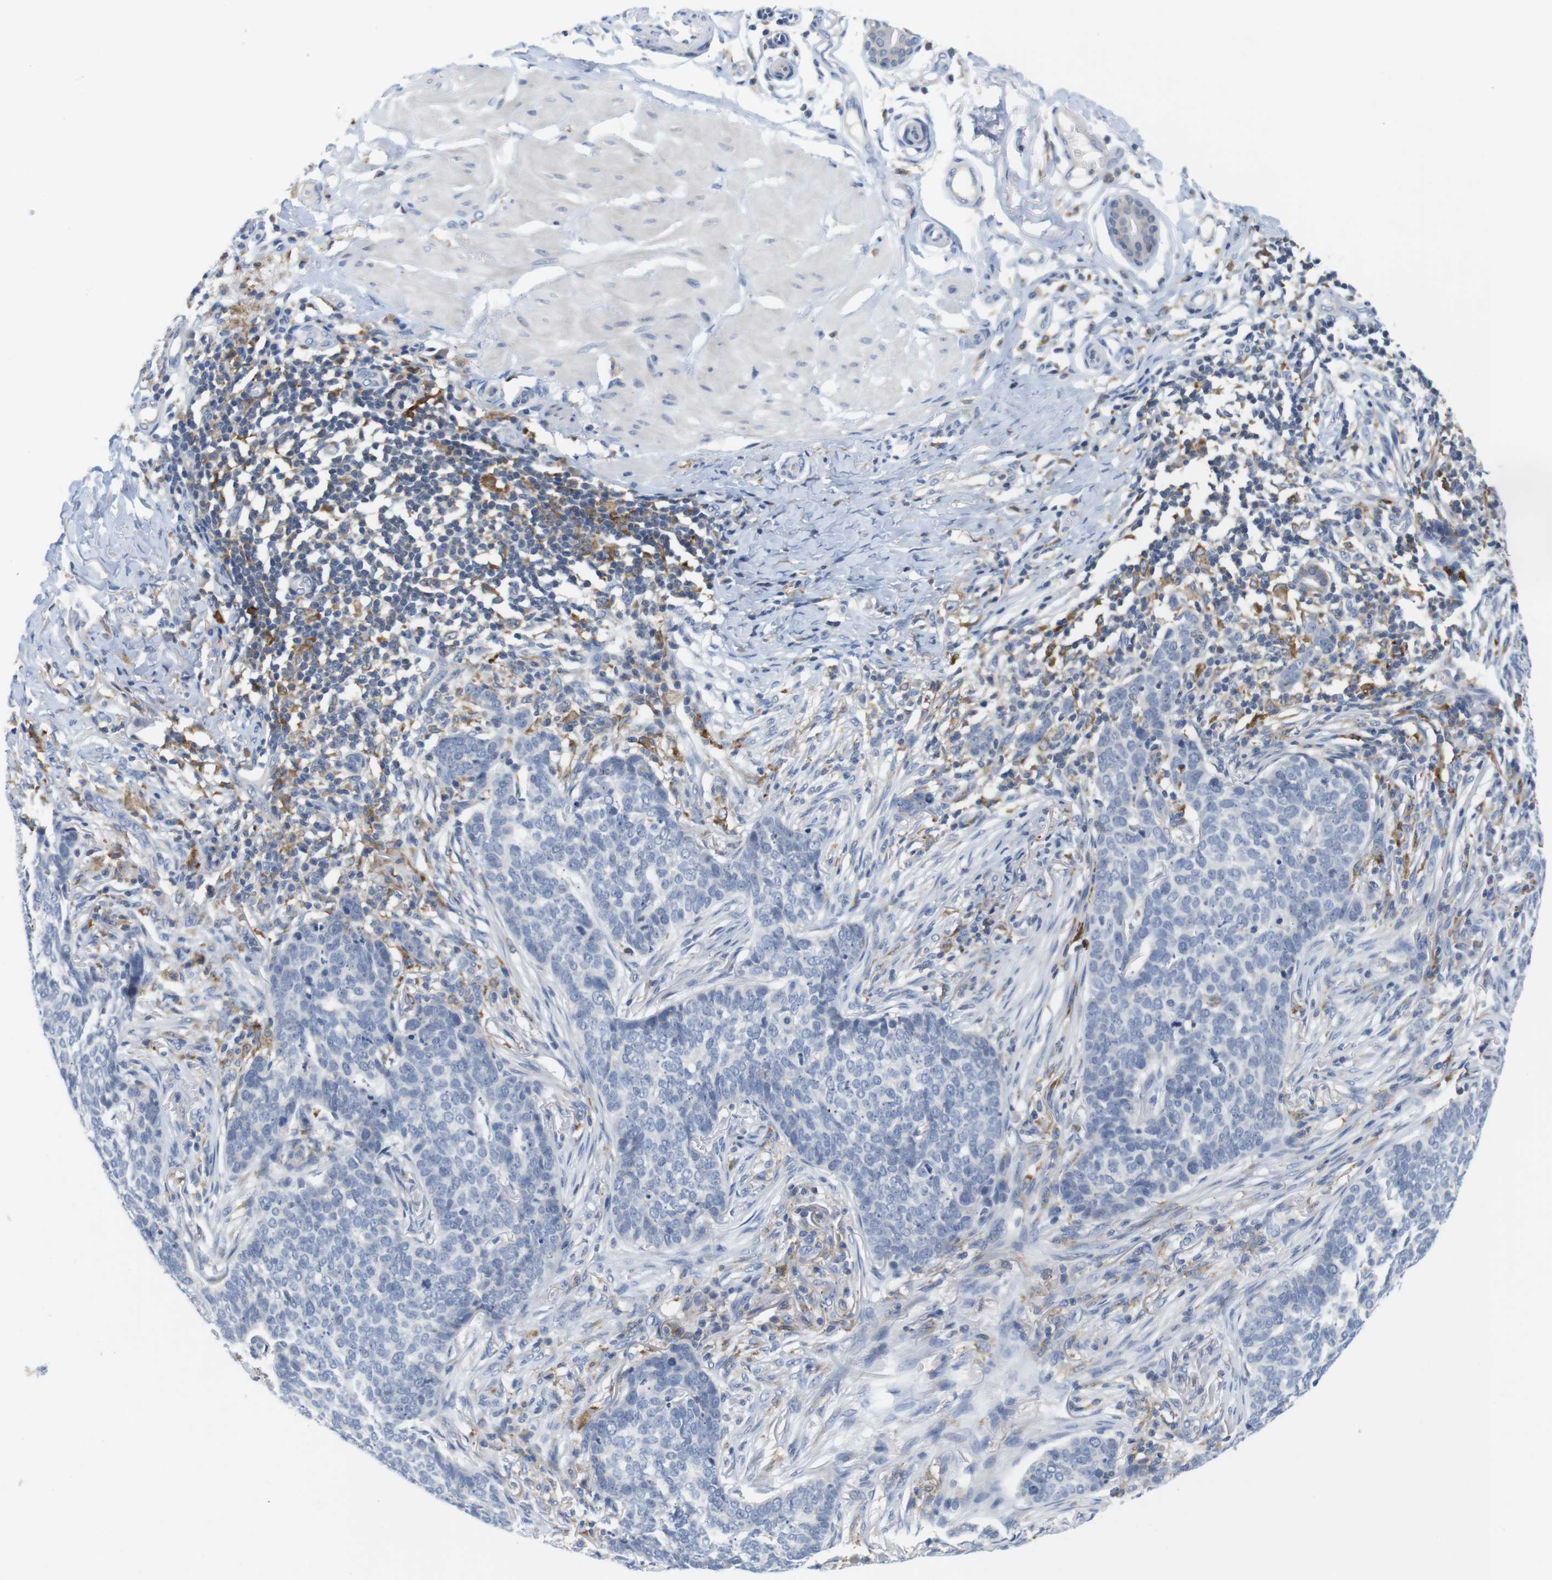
{"staining": {"intensity": "negative", "quantity": "none", "location": "none"}, "tissue": "skin cancer", "cell_type": "Tumor cells", "image_type": "cancer", "snomed": [{"axis": "morphology", "description": "Basal cell carcinoma"}, {"axis": "topography", "description": "Skin"}], "caption": "An image of human skin basal cell carcinoma is negative for staining in tumor cells.", "gene": "CNGA2", "patient": {"sex": "male", "age": 85}}